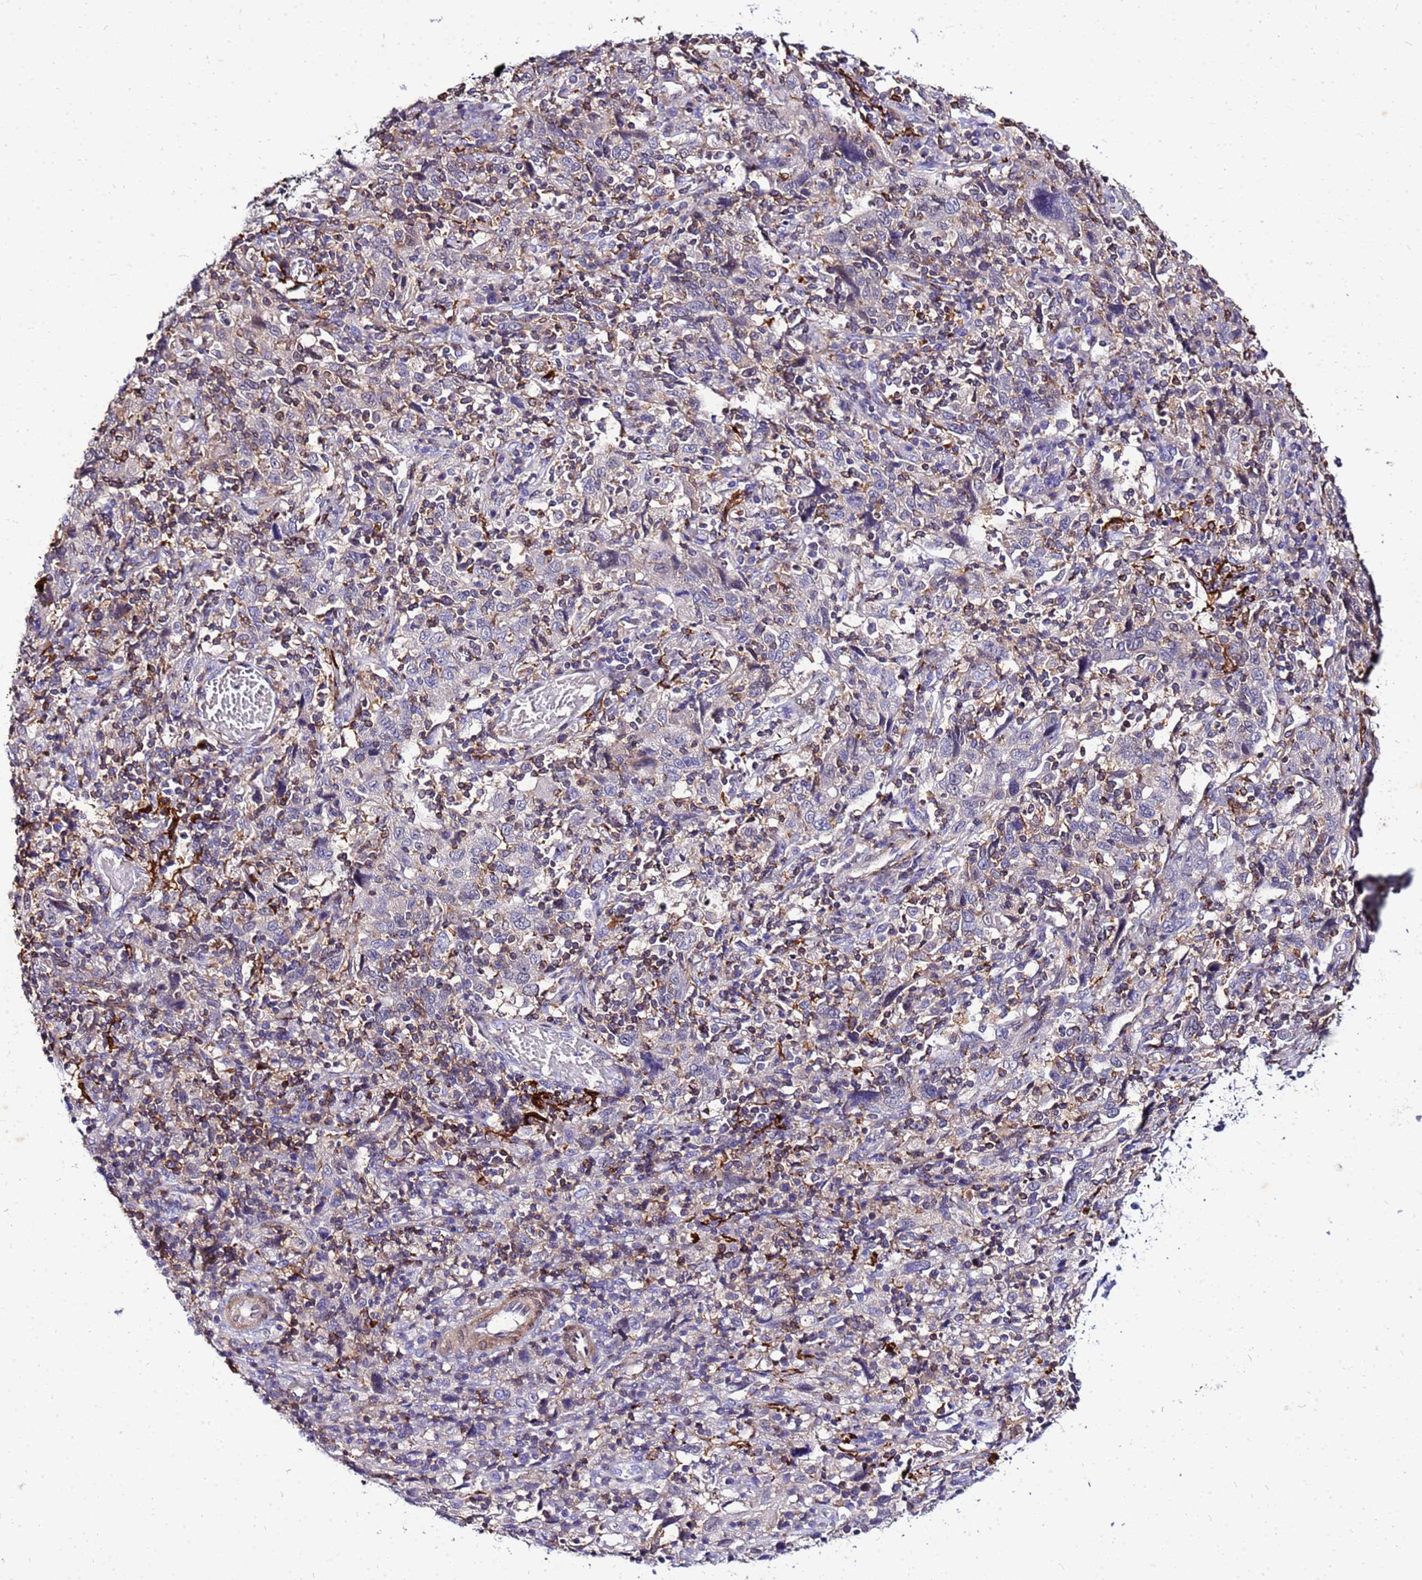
{"staining": {"intensity": "weak", "quantity": "<25%", "location": "nuclear"}, "tissue": "cervical cancer", "cell_type": "Tumor cells", "image_type": "cancer", "snomed": [{"axis": "morphology", "description": "Squamous cell carcinoma, NOS"}, {"axis": "topography", "description": "Cervix"}], "caption": "High power microscopy image of an immunohistochemistry micrograph of cervical squamous cell carcinoma, revealing no significant positivity in tumor cells.", "gene": "DBNDD2", "patient": {"sex": "female", "age": 46}}